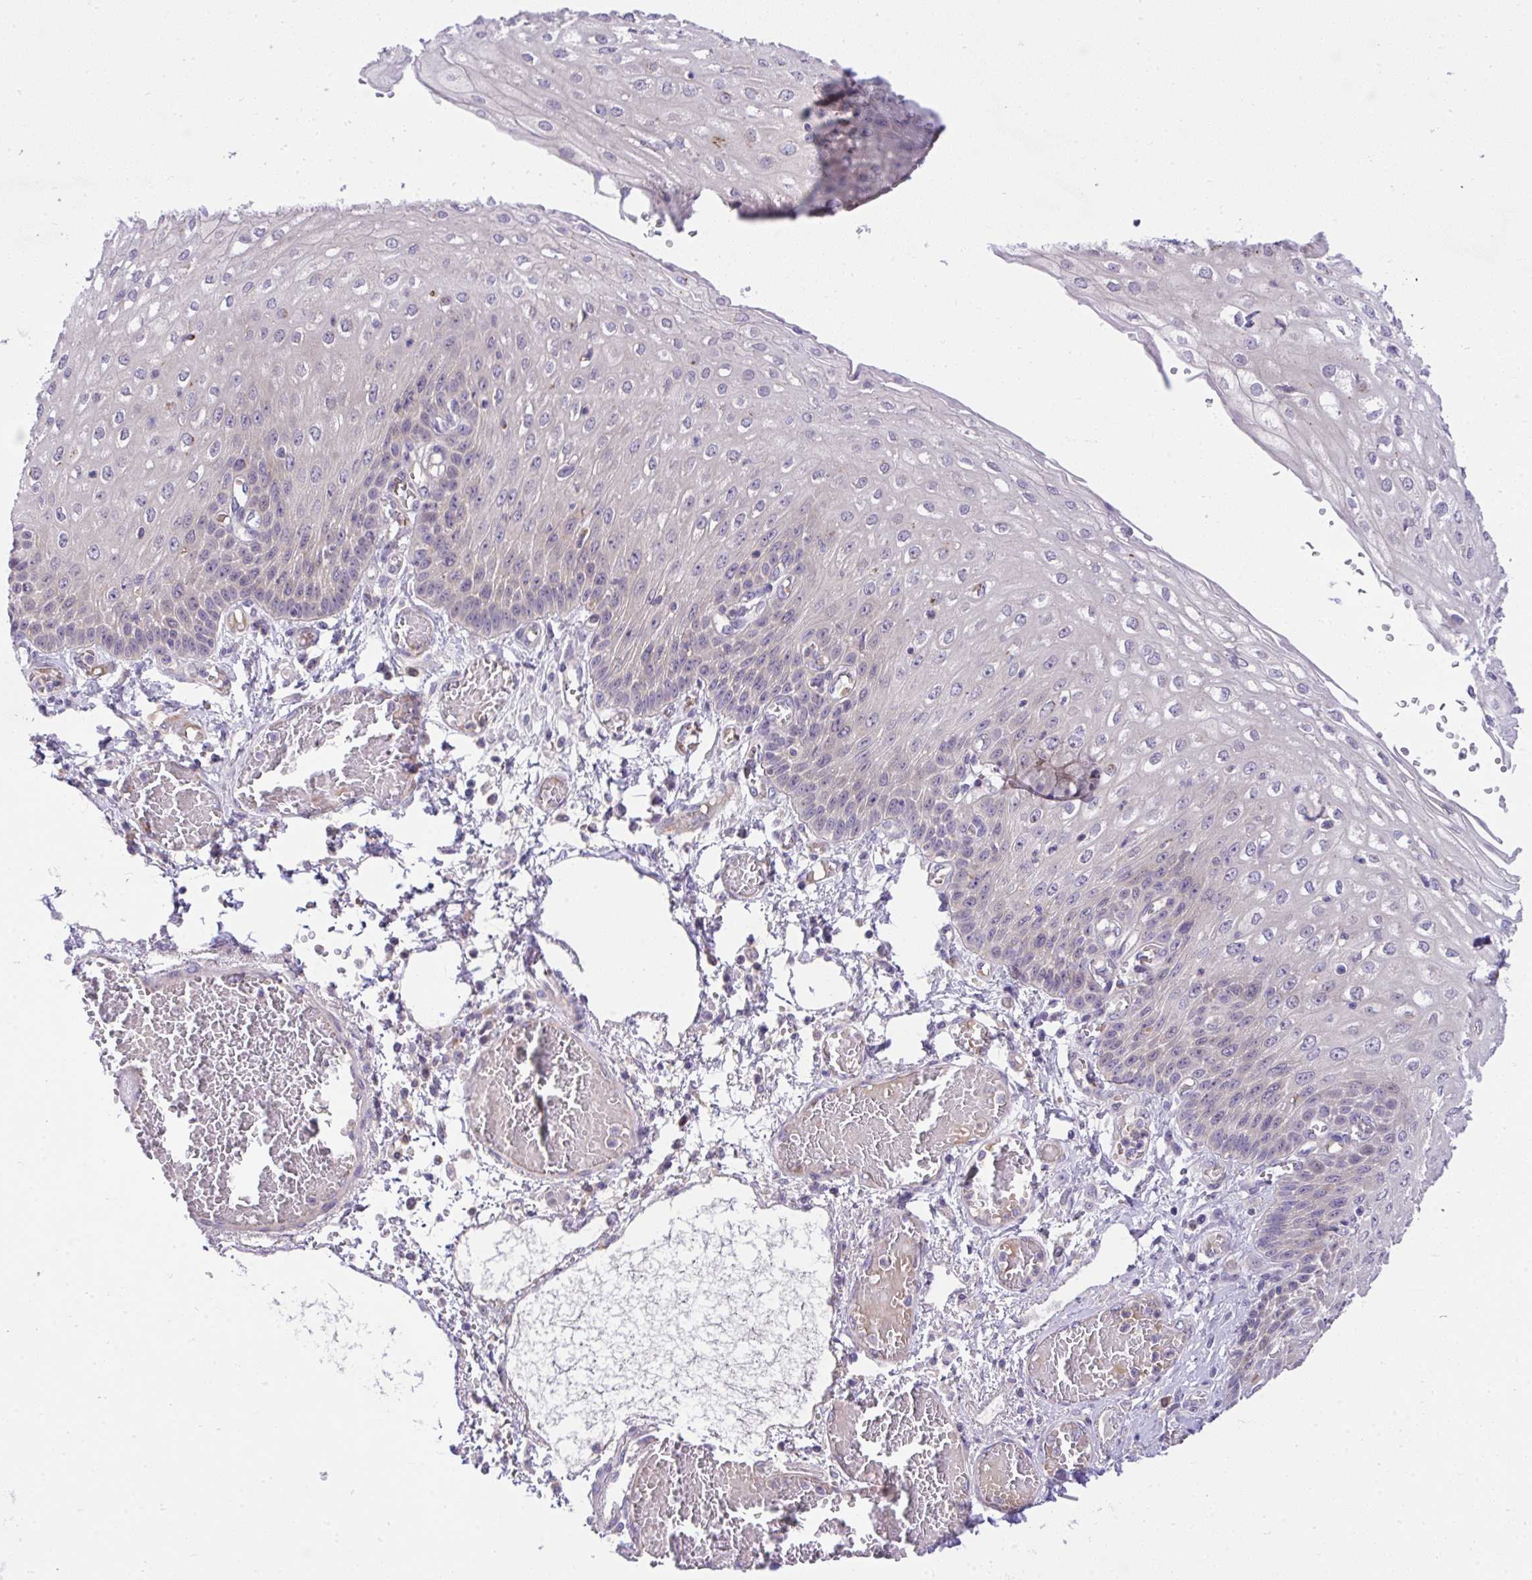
{"staining": {"intensity": "moderate", "quantity": "25%-75%", "location": "nuclear"}, "tissue": "esophagus", "cell_type": "Squamous epithelial cells", "image_type": "normal", "snomed": [{"axis": "morphology", "description": "Normal tissue, NOS"}, {"axis": "morphology", "description": "Adenocarcinoma, NOS"}, {"axis": "topography", "description": "Esophagus"}], "caption": "Immunohistochemistry (IHC) of normal esophagus displays medium levels of moderate nuclear staining in about 25%-75% of squamous epithelial cells. (brown staining indicates protein expression, while blue staining denotes nuclei).", "gene": "CHIA", "patient": {"sex": "male", "age": 81}}